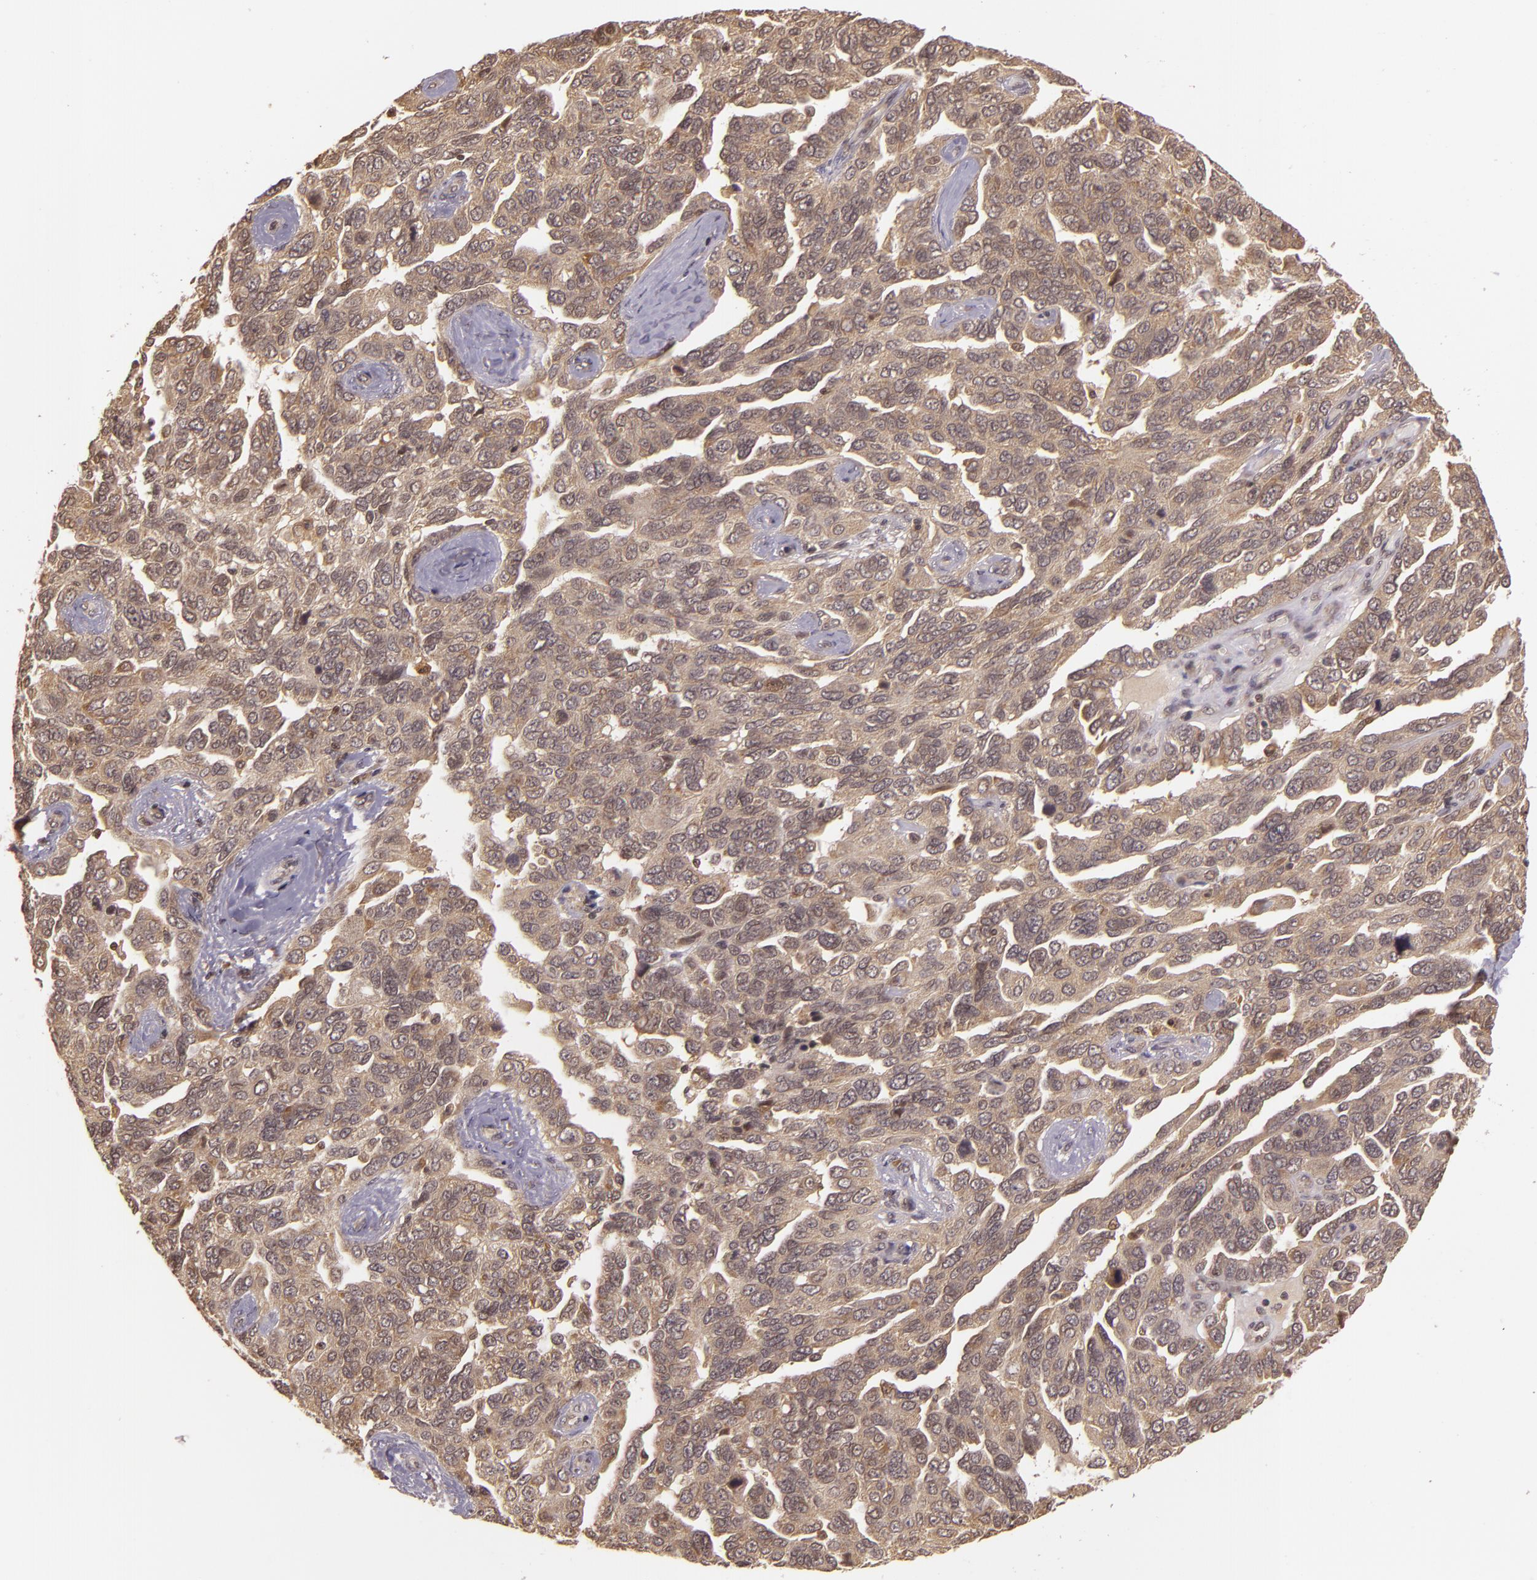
{"staining": {"intensity": "moderate", "quantity": ">75%", "location": "cytoplasmic/membranous"}, "tissue": "ovarian cancer", "cell_type": "Tumor cells", "image_type": "cancer", "snomed": [{"axis": "morphology", "description": "Cystadenocarcinoma, serous, NOS"}, {"axis": "topography", "description": "Ovary"}], "caption": "Tumor cells show medium levels of moderate cytoplasmic/membranous positivity in about >75% of cells in ovarian serous cystadenocarcinoma. (DAB (3,3'-diaminobenzidine) IHC, brown staining for protein, blue staining for nuclei).", "gene": "TXNRD2", "patient": {"sex": "female", "age": 64}}